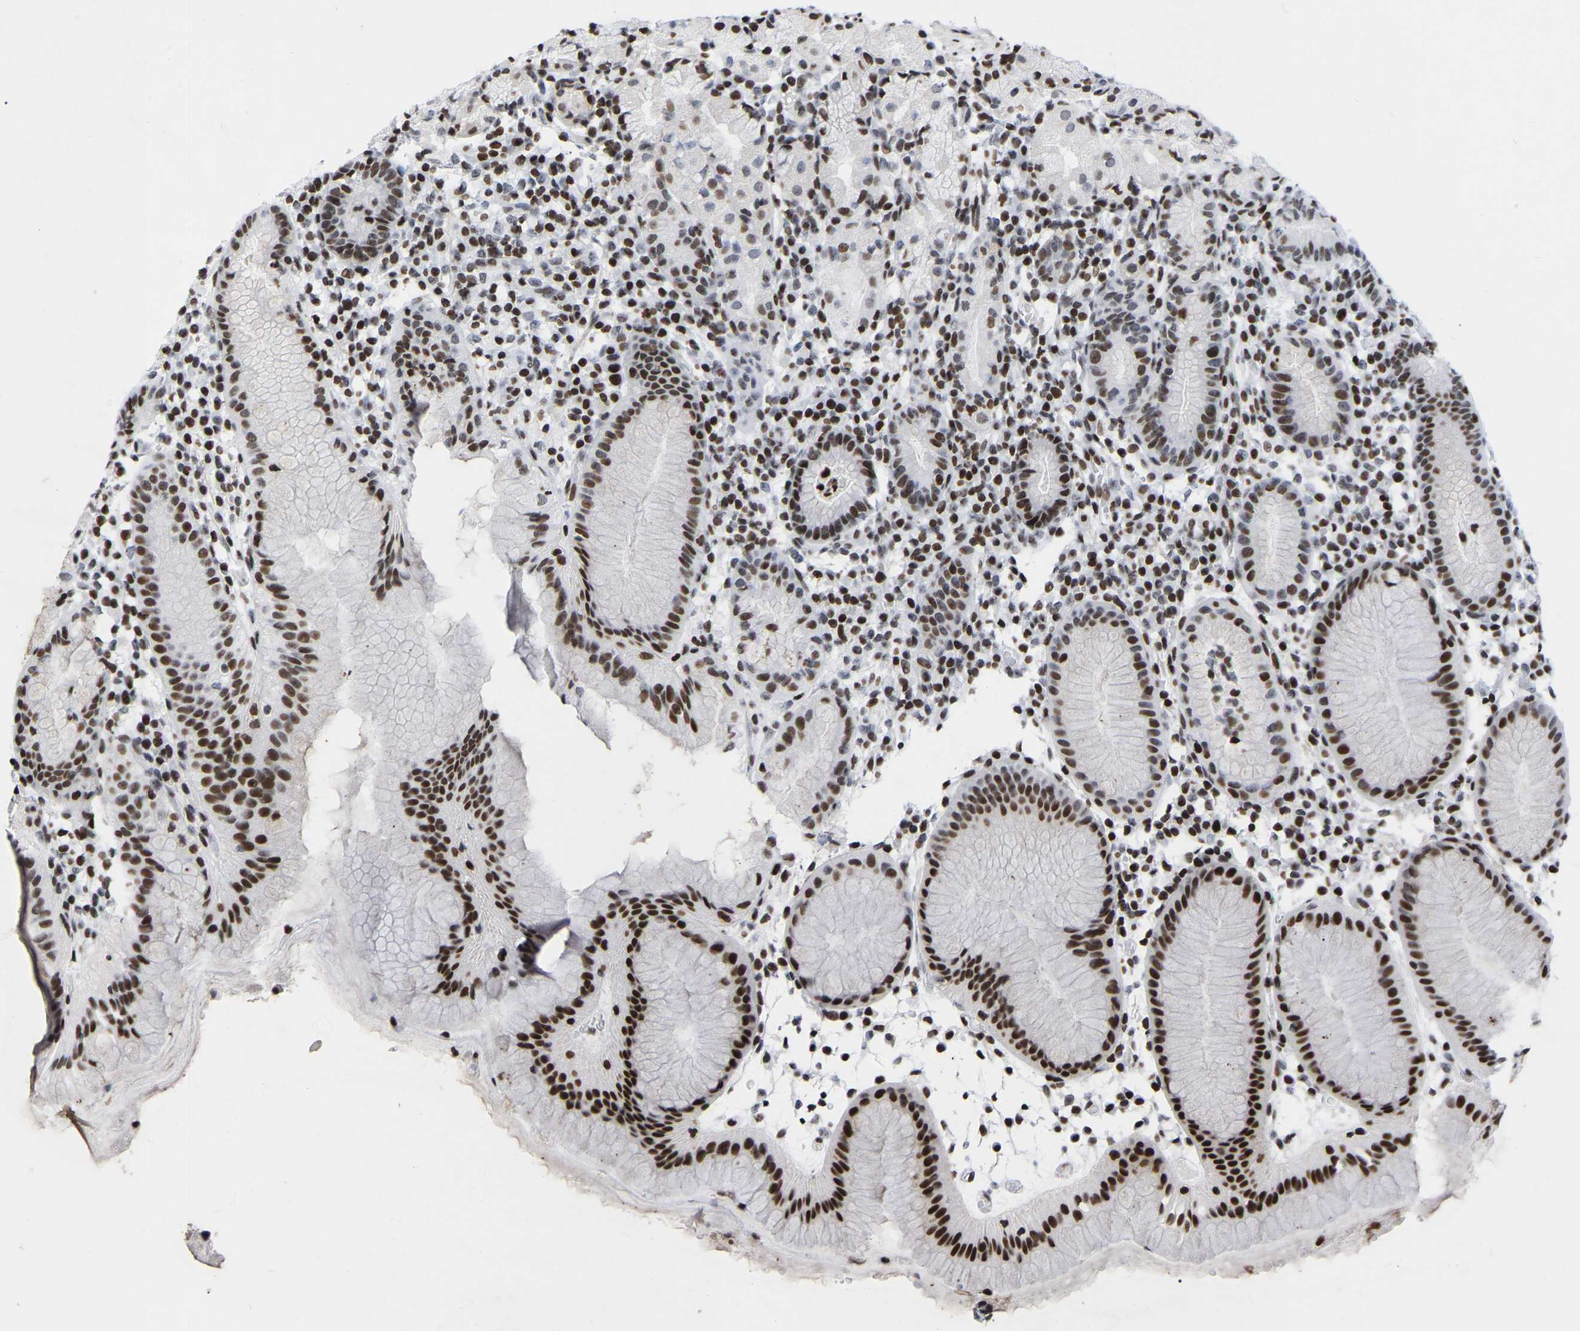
{"staining": {"intensity": "strong", "quantity": "25%-75%", "location": "nuclear"}, "tissue": "stomach", "cell_type": "Glandular cells", "image_type": "normal", "snomed": [{"axis": "morphology", "description": "Normal tissue, NOS"}, {"axis": "topography", "description": "Stomach"}, {"axis": "topography", "description": "Stomach, lower"}], "caption": "The immunohistochemical stain labels strong nuclear positivity in glandular cells of unremarkable stomach. The protein is shown in brown color, while the nuclei are stained blue.", "gene": "PRCC", "patient": {"sex": "female", "age": 75}}